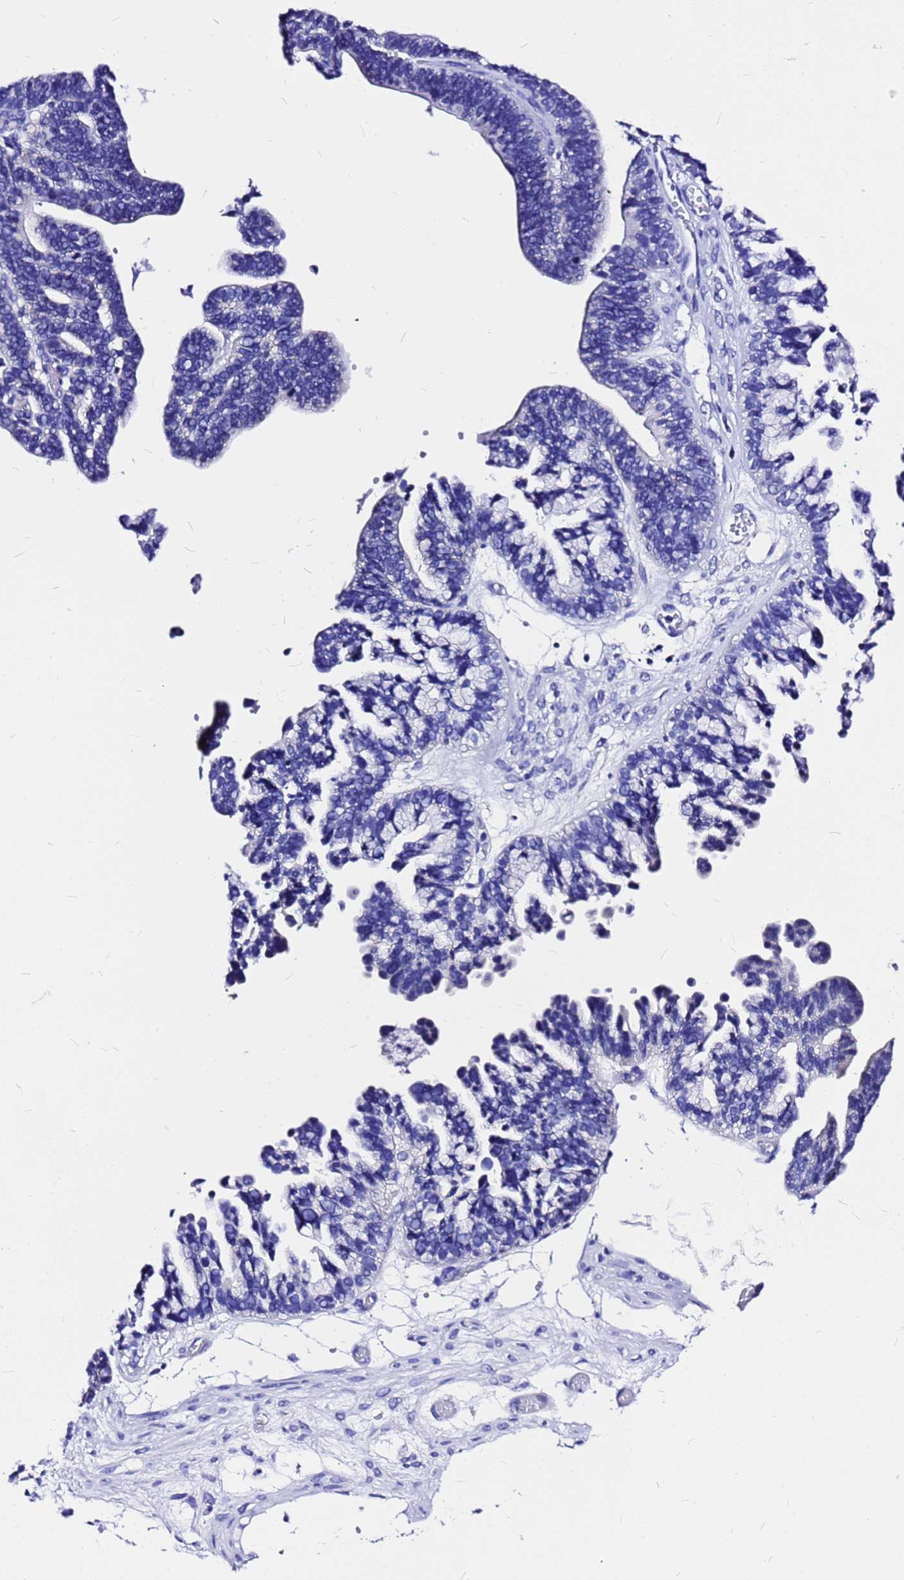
{"staining": {"intensity": "negative", "quantity": "none", "location": "none"}, "tissue": "ovarian cancer", "cell_type": "Tumor cells", "image_type": "cancer", "snomed": [{"axis": "morphology", "description": "Cystadenocarcinoma, serous, NOS"}, {"axis": "topography", "description": "Ovary"}], "caption": "There is no significant staining in tumor cells of serous cystadenocarcinoma (ovarian).", "gene": "HERC4", "patient": {"sex": "female", "age": 56}}